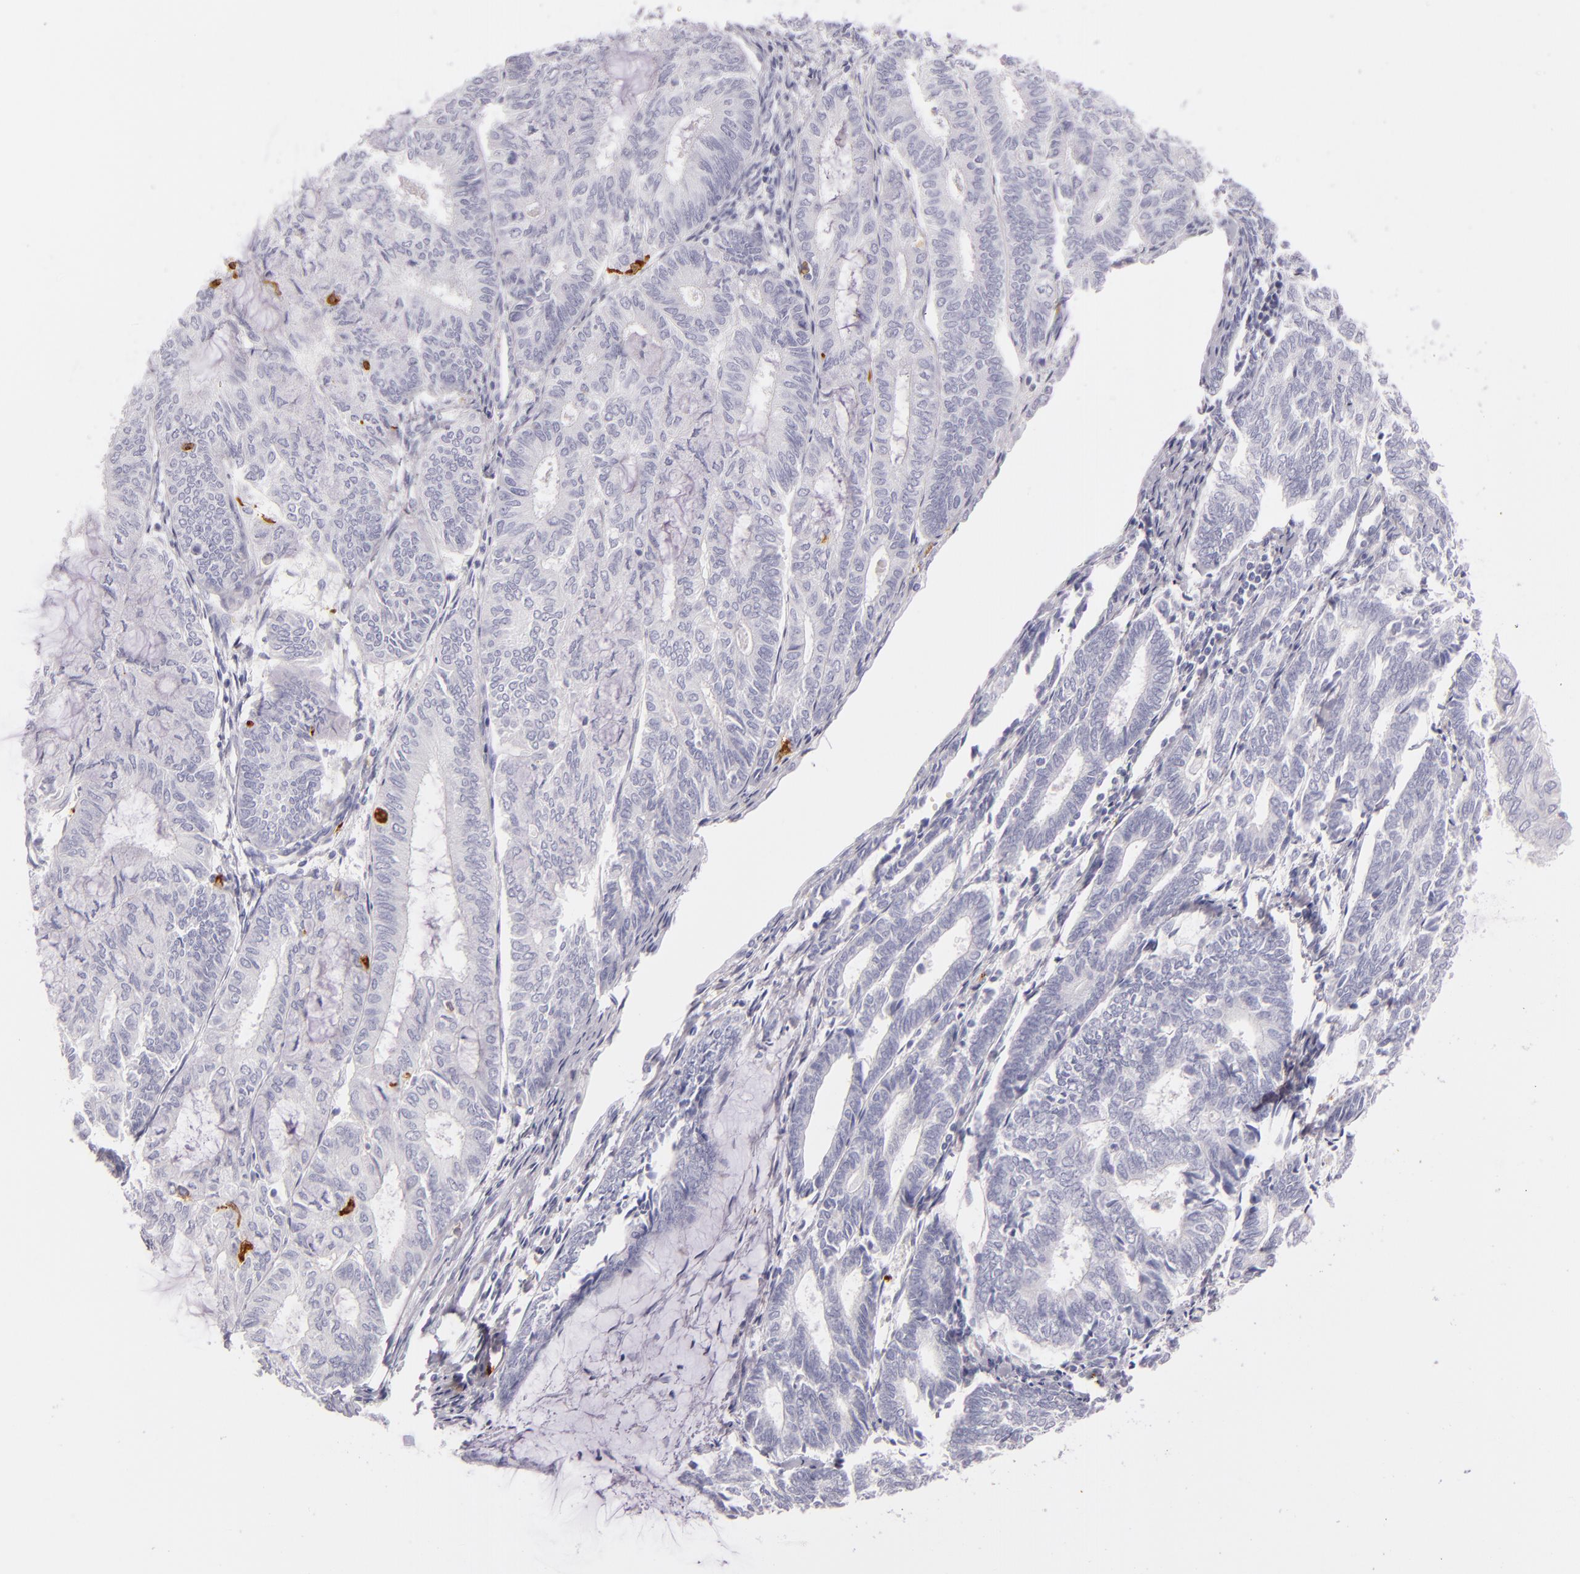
{"staining": {"intensity": "negative", "quantity": "none", "location": "none"}, "tissue": "endometrial cancer", "cell_type": "Tumor cells", "image_type": "cancer", "snomed": [{"axis": "morphology", "description": "Adenocarcinoma, NOS"}, {"axis": "topography", "description": "Endometrium"}], "caption": "Tumor cells show no significant staining in endometrial cancer (adenocarcinoma). Nuclei are stained in blue.", "gene": "CD207", "patient": {"sex": "female", "age": 59}}